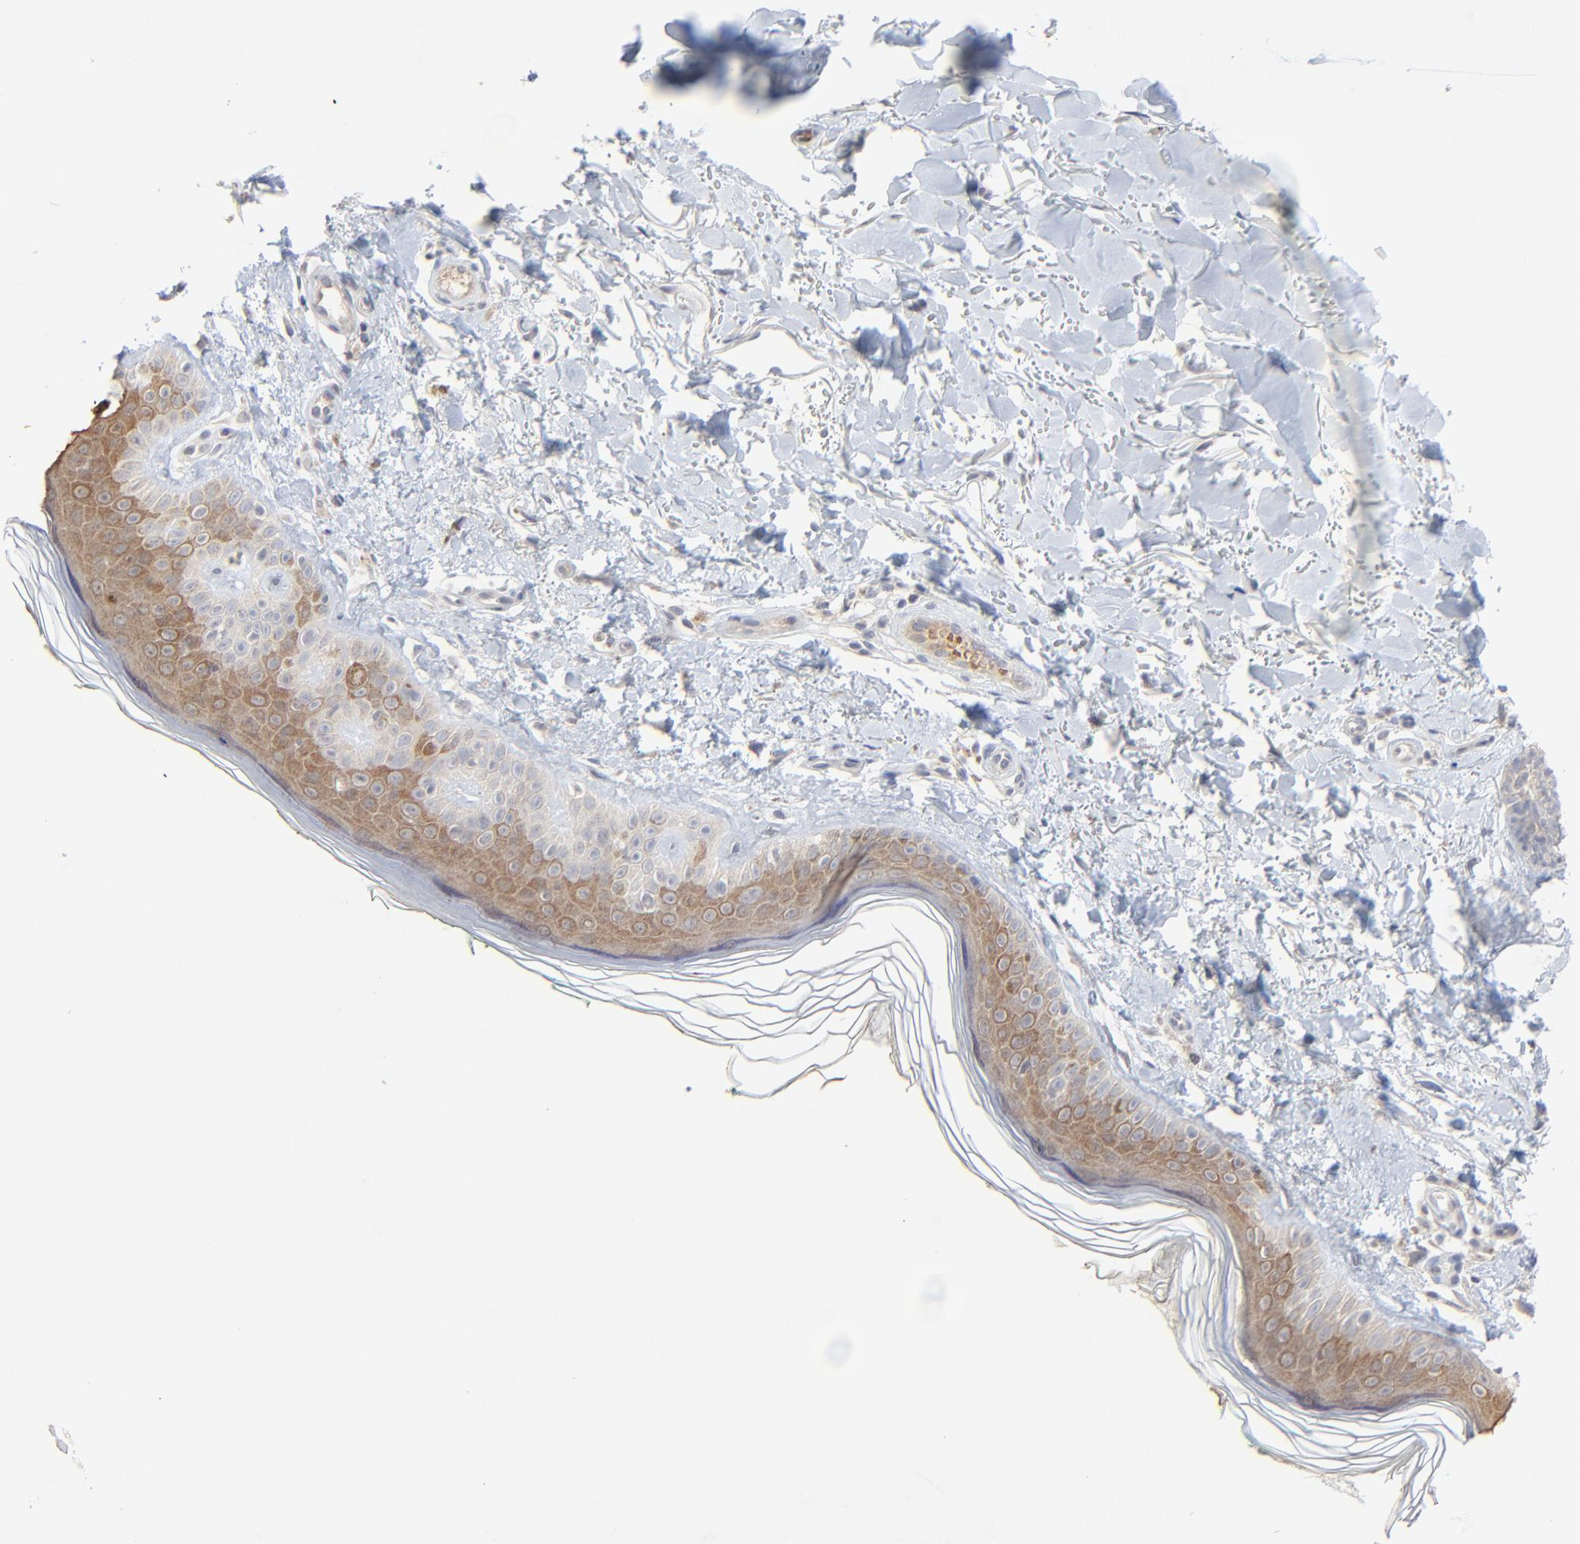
{"staining": {"intensity": "weak", "quantity": ">75%", "location": "cytoplasmic/membranous"}, "tissue": "skin", "cell_type": "Fibroblasts", "image_type": "normal", "snomed": [{"axis": "morphology", "description": "Normal tissue, NOS"}, {"axis": "topography", "description": "Skin"}], "caption": "Immunohistochemical staining of normal human skin reveals low levels of weak cytoplasmic/membranous expression in about >75% of fibroblasts.", "gene": "FANCB", "patient": {"sex": "male", "age": 71}}